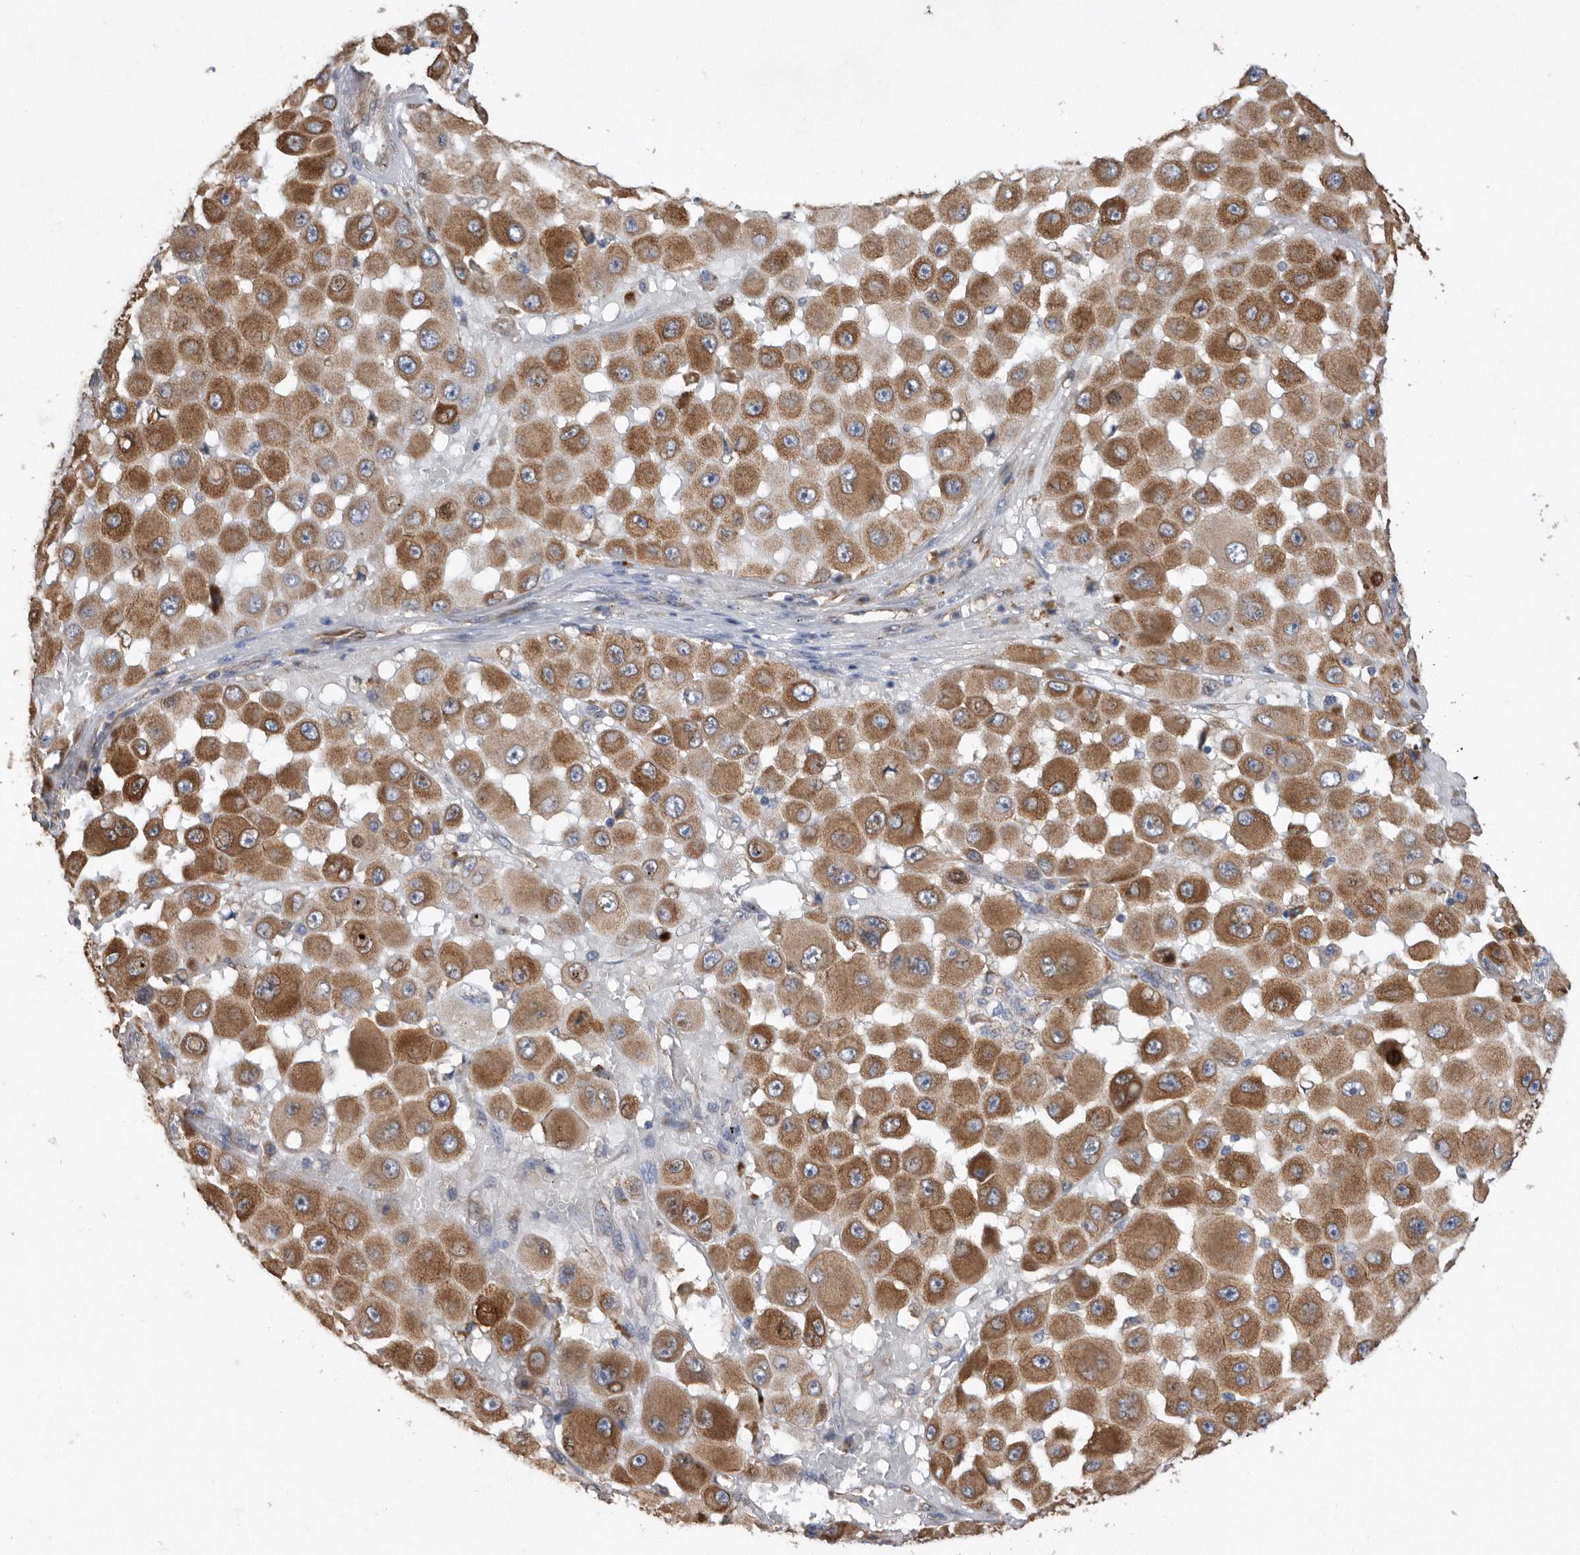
{"staining": {"intensity": "strong", "quantity": ">75%", "location": "cytoplasmic/membranous"}, "tissue": "melanoma", "cell_type": "Tumor cells", "image_type": "cancer", "snomed": [{"axis": "morphology", "description": "Malignant melanoma, NOS"}, {"axis": "topography", "description": "Skin"}], "caption": "Malignant melanoma tissue displays strong cytoplasmic/membranous expression in approximately >75% of tumor cells", "gene": "PON2", "patient": {"sex": "female", "age": 81}}